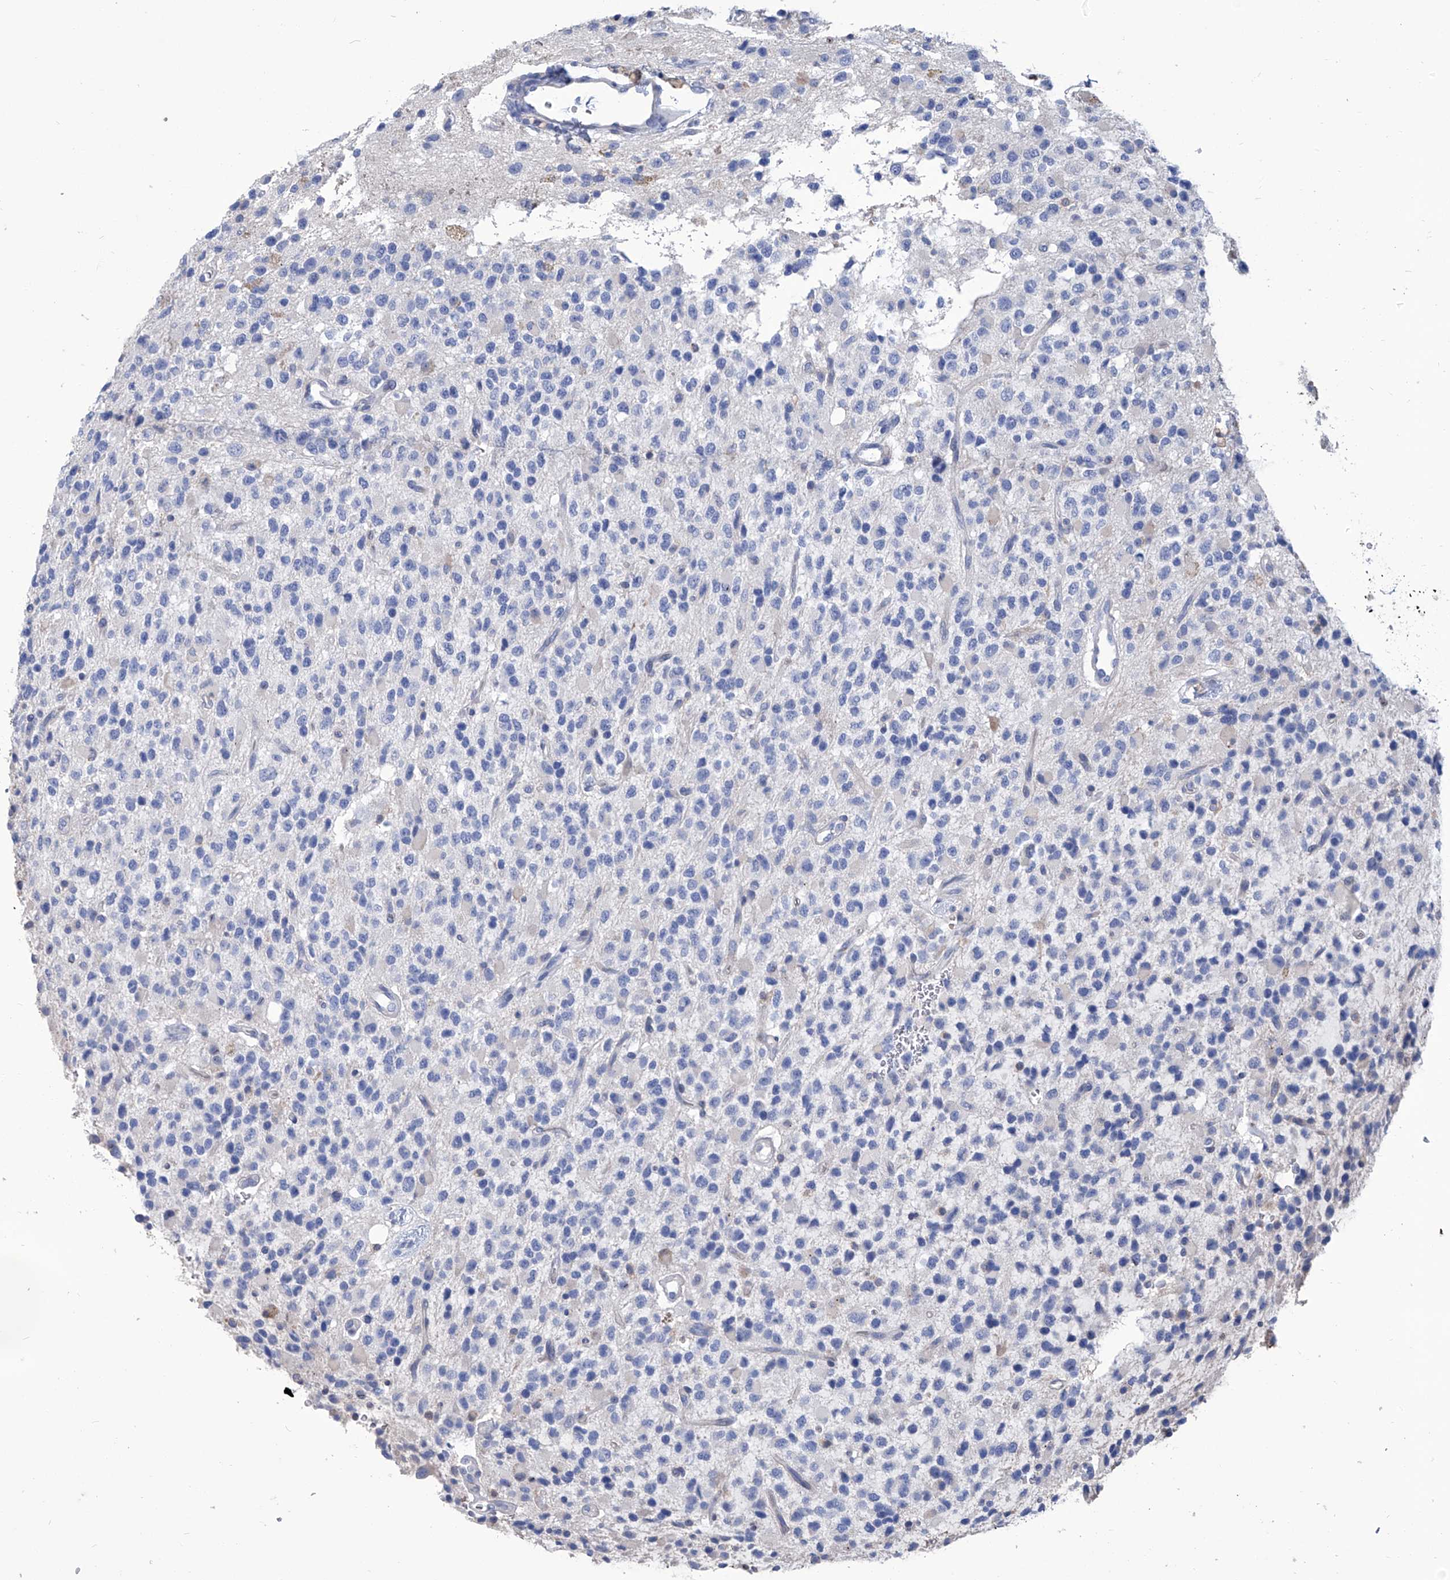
{"staining": {"intensity": "negative", "quantity": "none", "location": "none"}, "tissue": "glioma", "cell_type": "Tumor cells", "image_type": "cancer", "snomed": [{"axis": "morphology", "description": "Glioma, malignant, High grade"}, {"axis": "topography", "description": "Brain"}], "caption": "IHC micrograph of human glioma stained for a protein (brown), which demonstrates no positivity in tumor cells. (Stains: DAB (3,3'-diaminobenzidine) IHC with hematoxylin counter stain, Microscopy: brightfield microscopy at high magnification).", "gene": "SMS", "patient": {"sex": "male", "age": 34}}